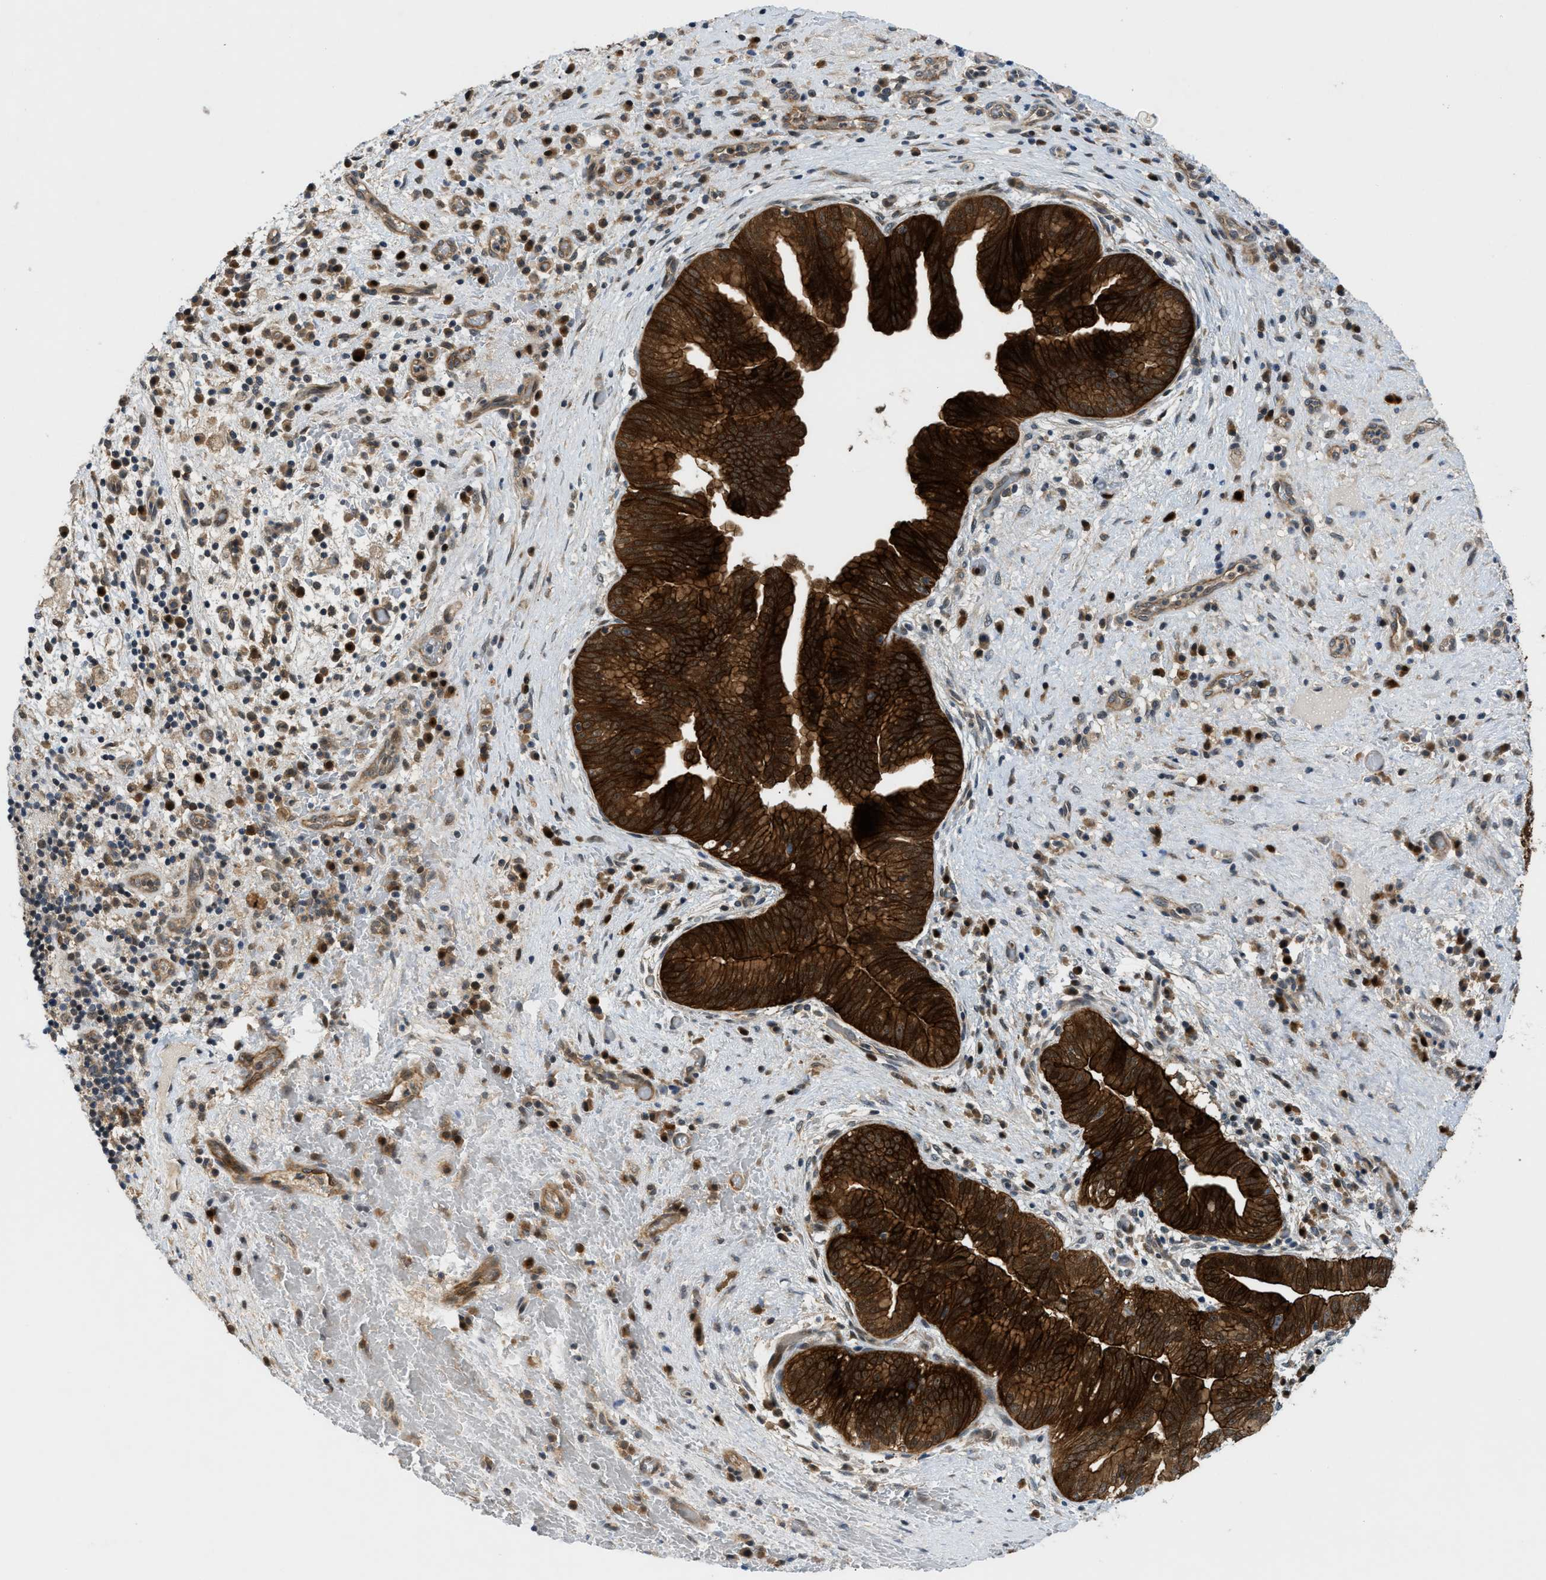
{"staining": {"intensity": "strong", "quantity": ">75%", "location": "cytoplasmic/membranous"}, "tissue": "liver cancer", "cell_type": "Tumor cells", "image_type": "cancer", "snomed": [{"axis": "morphology", "description": "Cholangiocarcinoma"}, {"axis": "topography", "description": "Liver"}], "caption": "A high-resolution histopathology image shows immunohistochemistry staining of cholangiocarcinoma (liver), which demonstrates strong cytoplasmic/membranous staining in about >75% of tumor cells. Ihc stains the protein in brown and the nuclei are stained blue.", "gene": "TRAK2", "patient": {"sex": "female", "age": 38}}